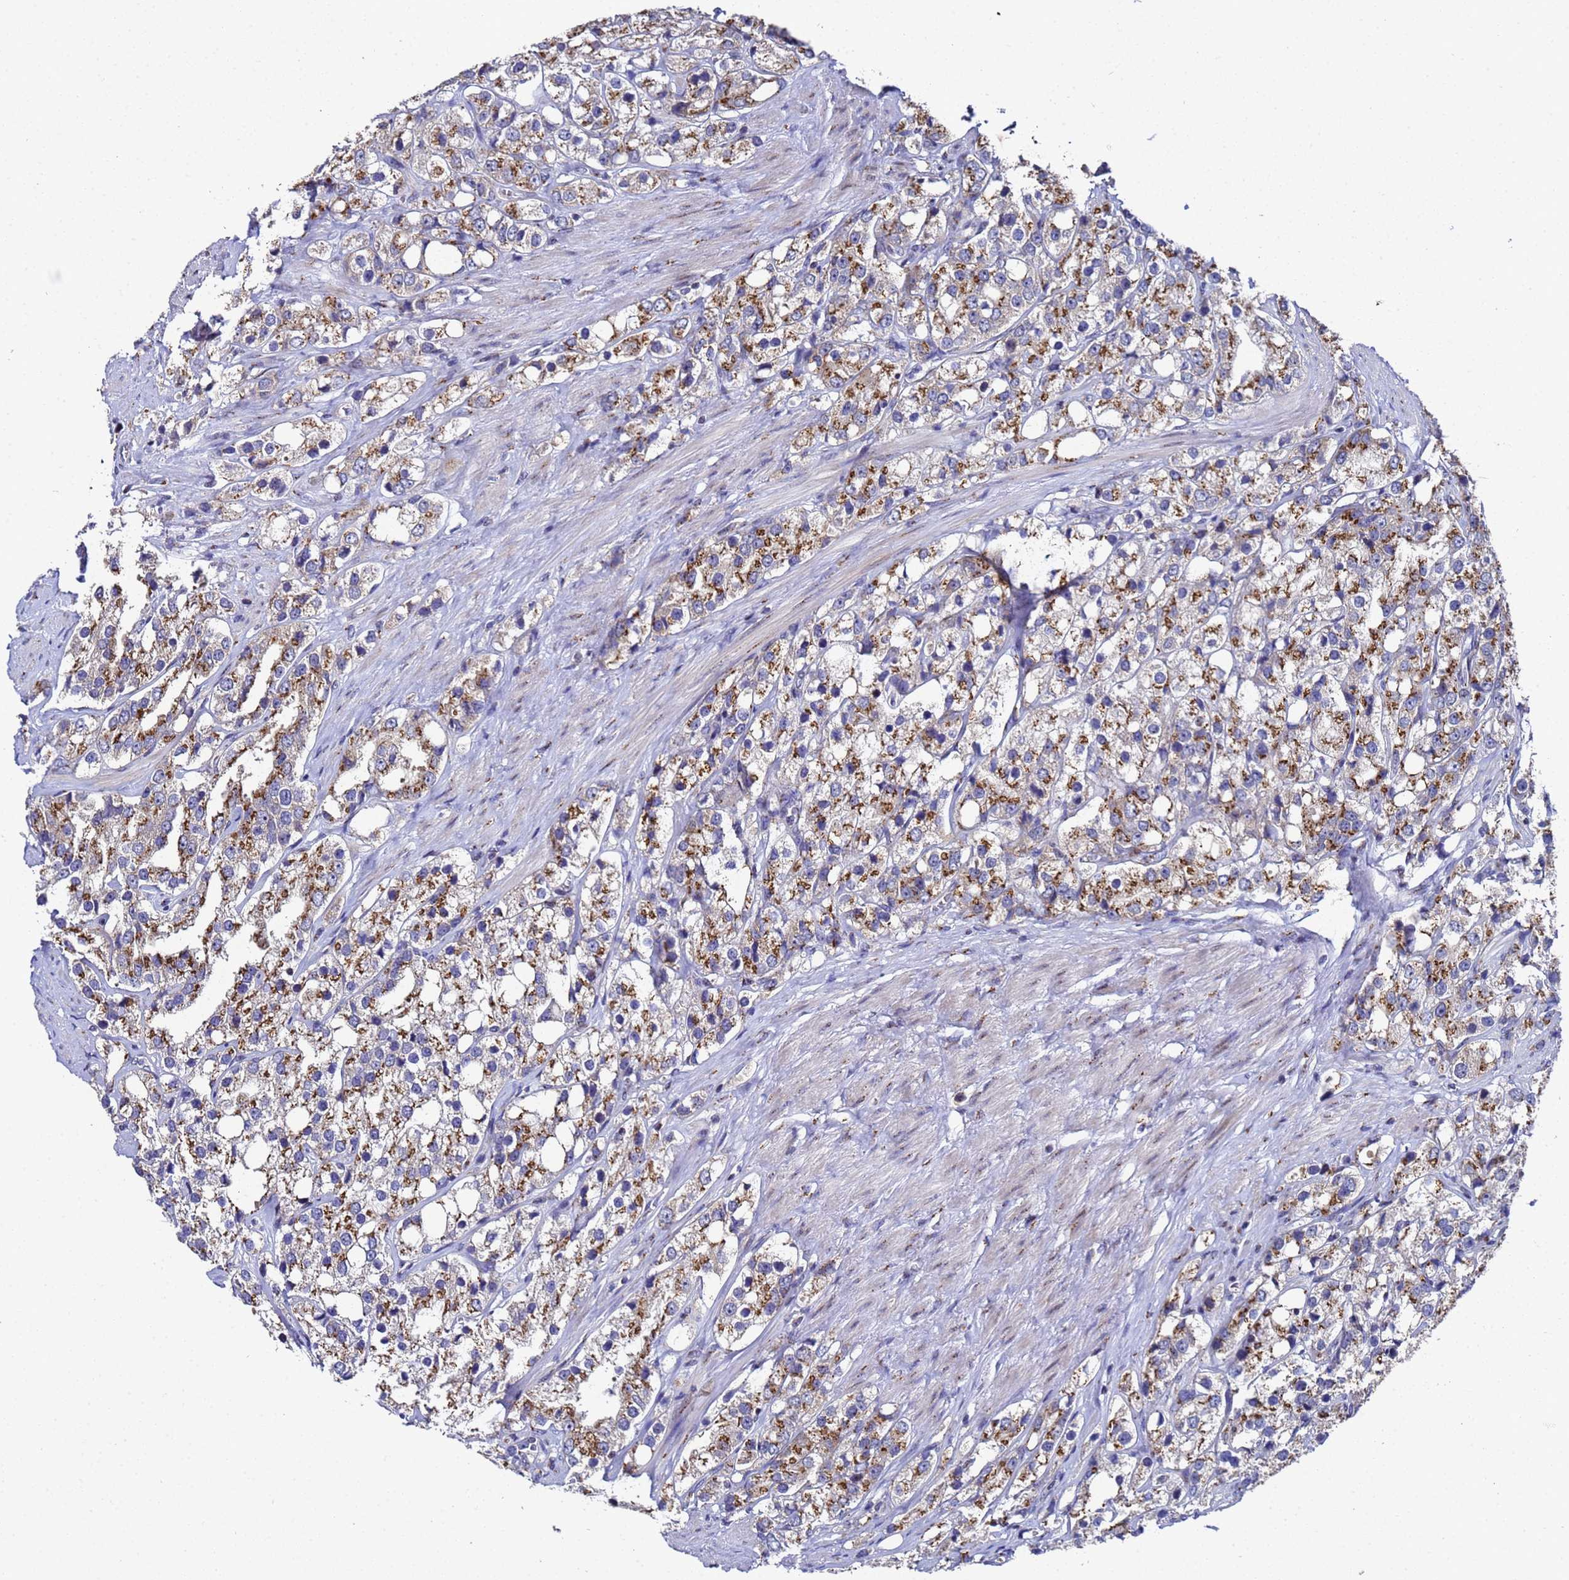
{"staining": {"intensity": "moderate", "quantity": ">75%", "location": "cytoplasmic/membranous"}, "tissue": "prostate cancer", "cell_type": "Tumor cells", "image_type": "cancer", "snomed": [{"axis": "morphology", "description": "Adenocarcinoma, NOS"}, {"axis": "topography", "description": "Prostate"}], "caption": "Immunohistochemistry (IHC) staining of adenocarcinoma (prostate), which demonstrates medium levels of moderate cytoplasmic/membranous expression in about >75% of tumor cells indicating moderate cytoplasmic/membranous protein positivity. The staining was performed using DAB (3,3'-diaminobenzidine) (brown) for protein detection and nuclei were counterstained in hematoxylin (blue).", "gene": "NSUN6", "patient": {"sex": "male", "age": 79}}